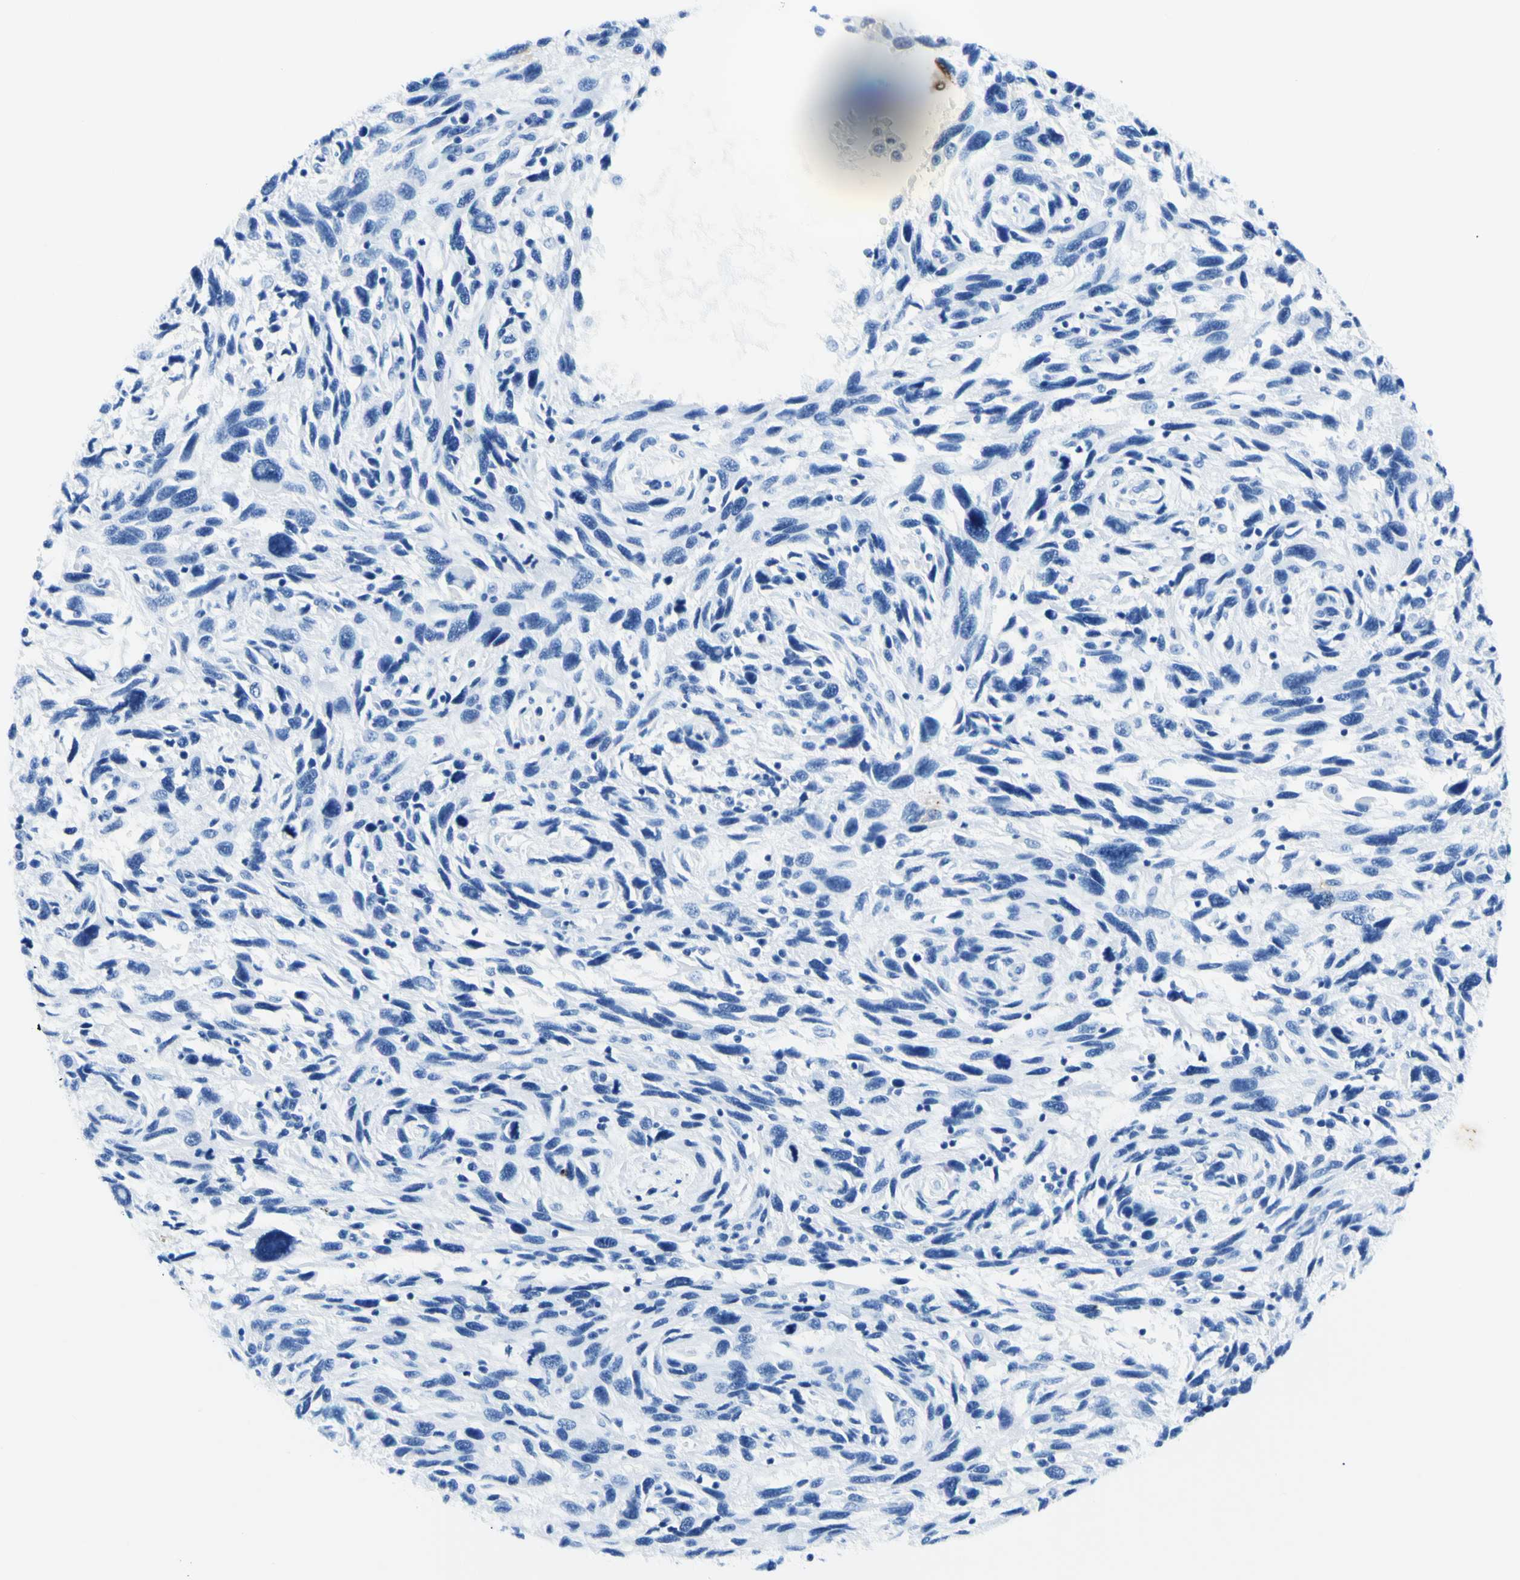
{"staining": {"intensity": "negative", "quantity": "none", "location": "none"}, "tissue": "melanoma", "cell_type": "Tumor cells", "image_type": "cancer", "snomed": [{"axis": "morphology", "description": "Malignant melanoma, NOS"}, {"axis": "topography", "description": "Skin"}], "caption": "The histopathology image demonstrates no staining of tumor cells in melanoma. (DAB immunohistochemistry (IHC), high magnification).", "gene": "MYH2", "patient": {"sex": "male", "age": 53}}